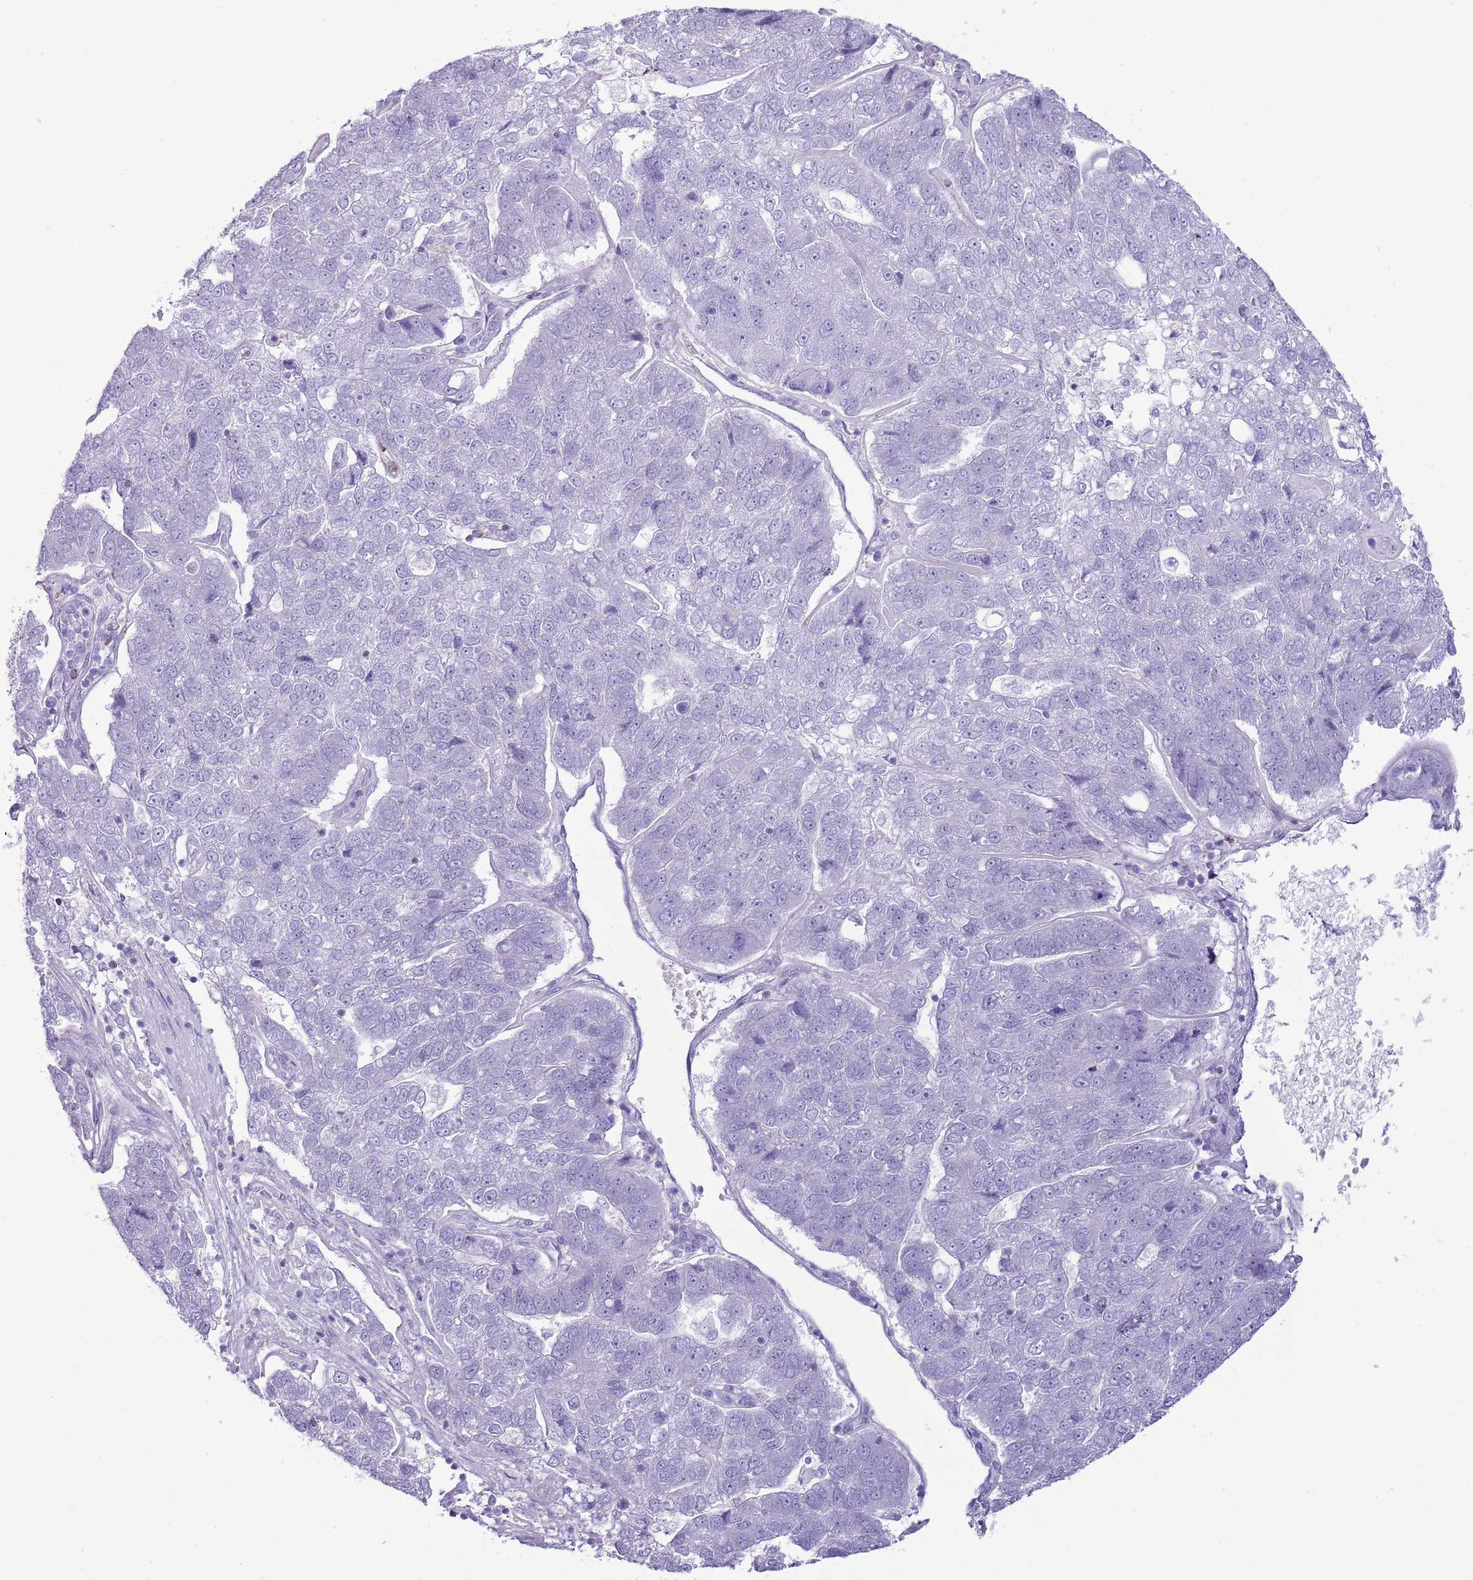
{"staining": {"intensity": "negative", "quantity": "none", "location": "none"}, "tissue": "pancreatic cancer", "cell_type": "Tumor cells", "image_type": "cancer", "snomed": [{"axis": "morphology", "description": "Adenocarcinoma, NOS"}, {"axis": "topography", "description": "Pancreas"}], "caption": "A micrograph of adenocarcinoma (pancreatic) stained for a protein demonstrates no brown staining in tumor cells.", "gene": "SLC23A1", "patient": {"sex": "female", "age": 61}}